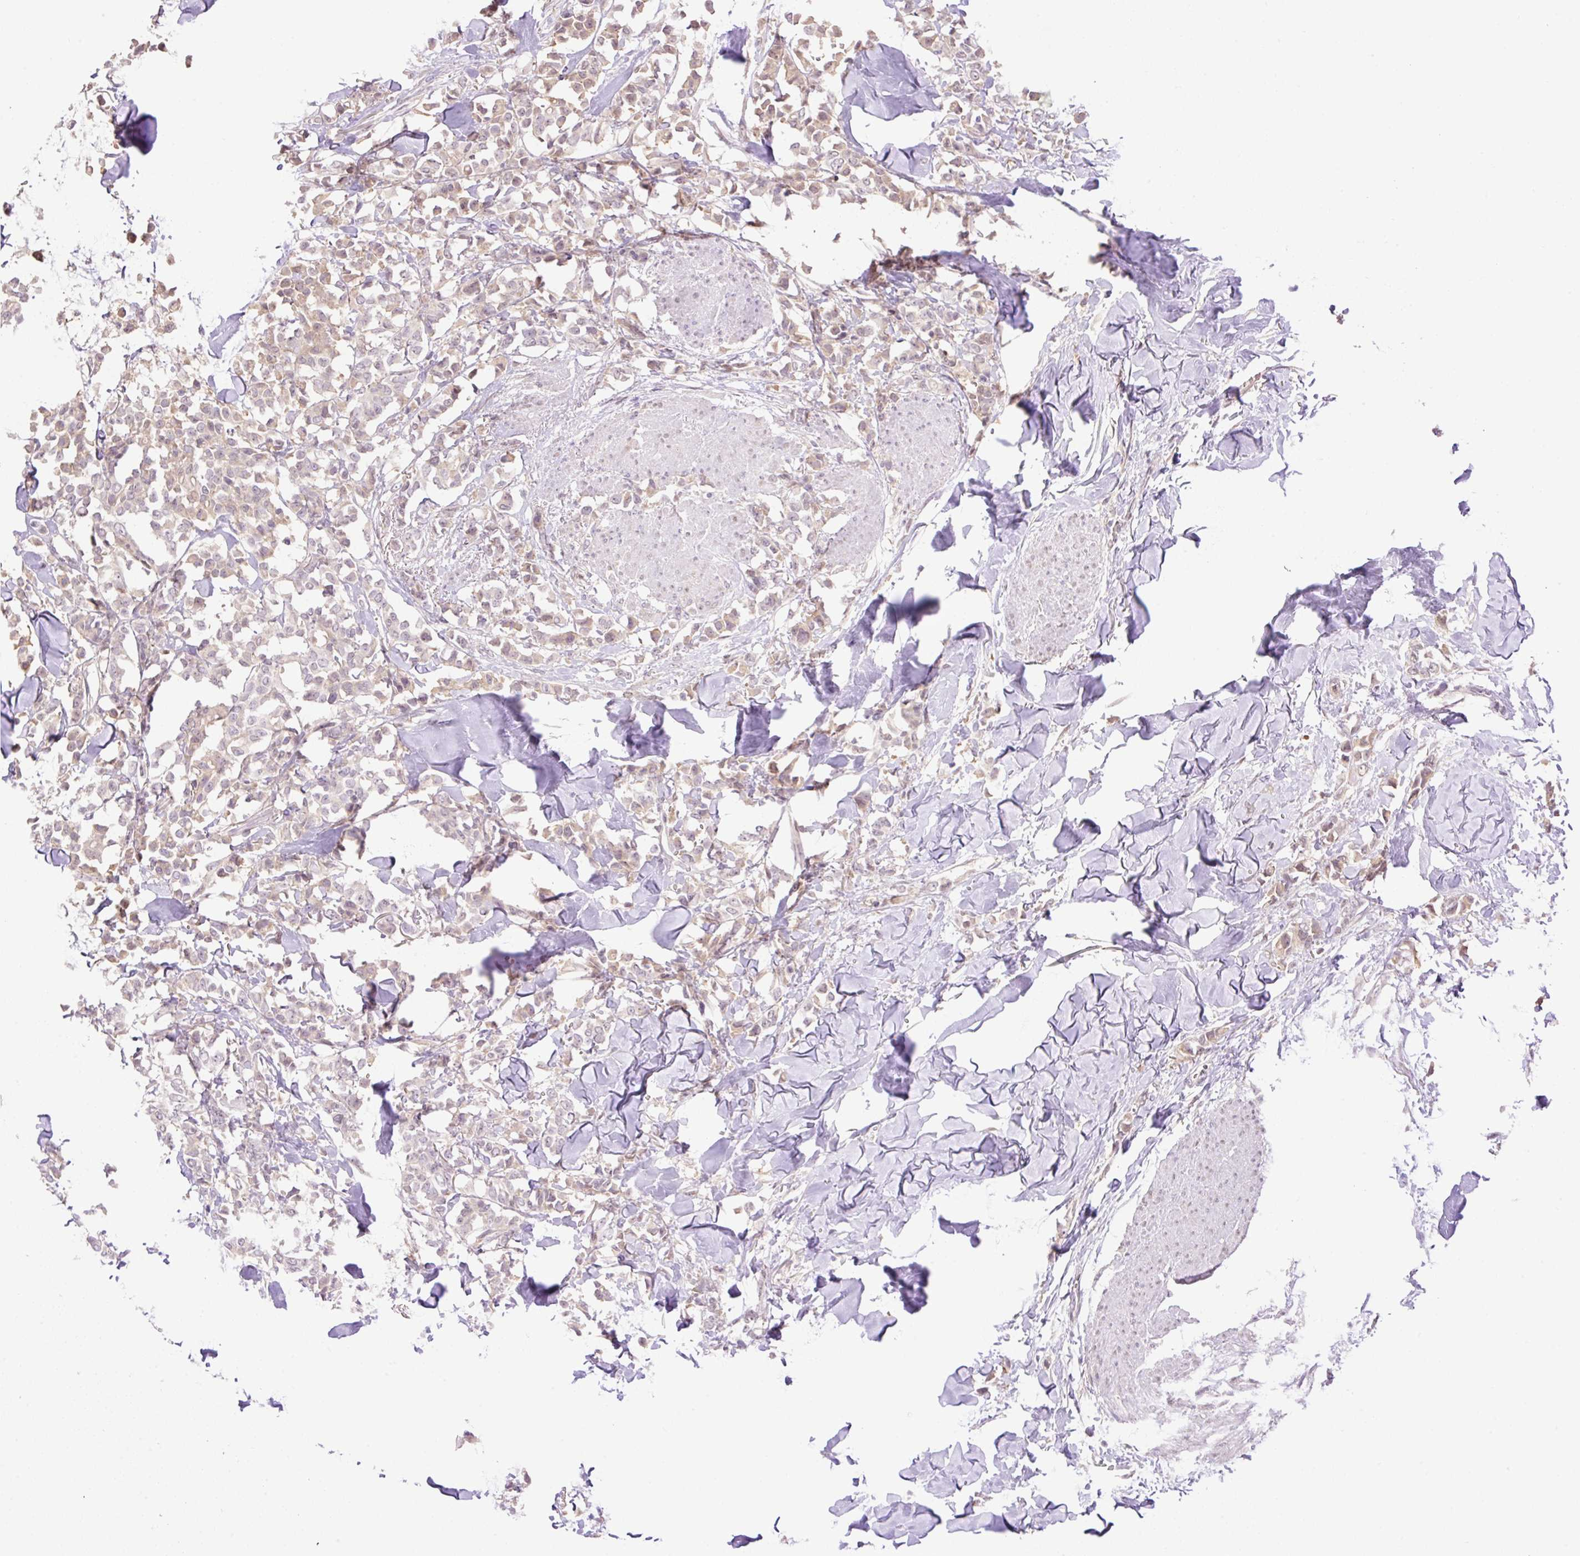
{"staining": {"intensity": "weak", "quantity": "25%-75%", "location": "cytoplasmic/membranous"}, "tissue": "breast cancer", "cell_type": "Tumor cells", "image_type": "cancer", "snomed": [{"axis": "morphology", "description": "Lobular carcinoma"}, {"axis": "topography", "description": "Breast"}], "caption": "This histopathology image reveals immunohistochemistry (IHC) staining of breast lobular carcinoma, with low weak cytoplasmic/membranous expression in approximately 25%-75% of tumor cells.", "gene": "HABP4", "patient": {"sex": "female", "age": 91}}